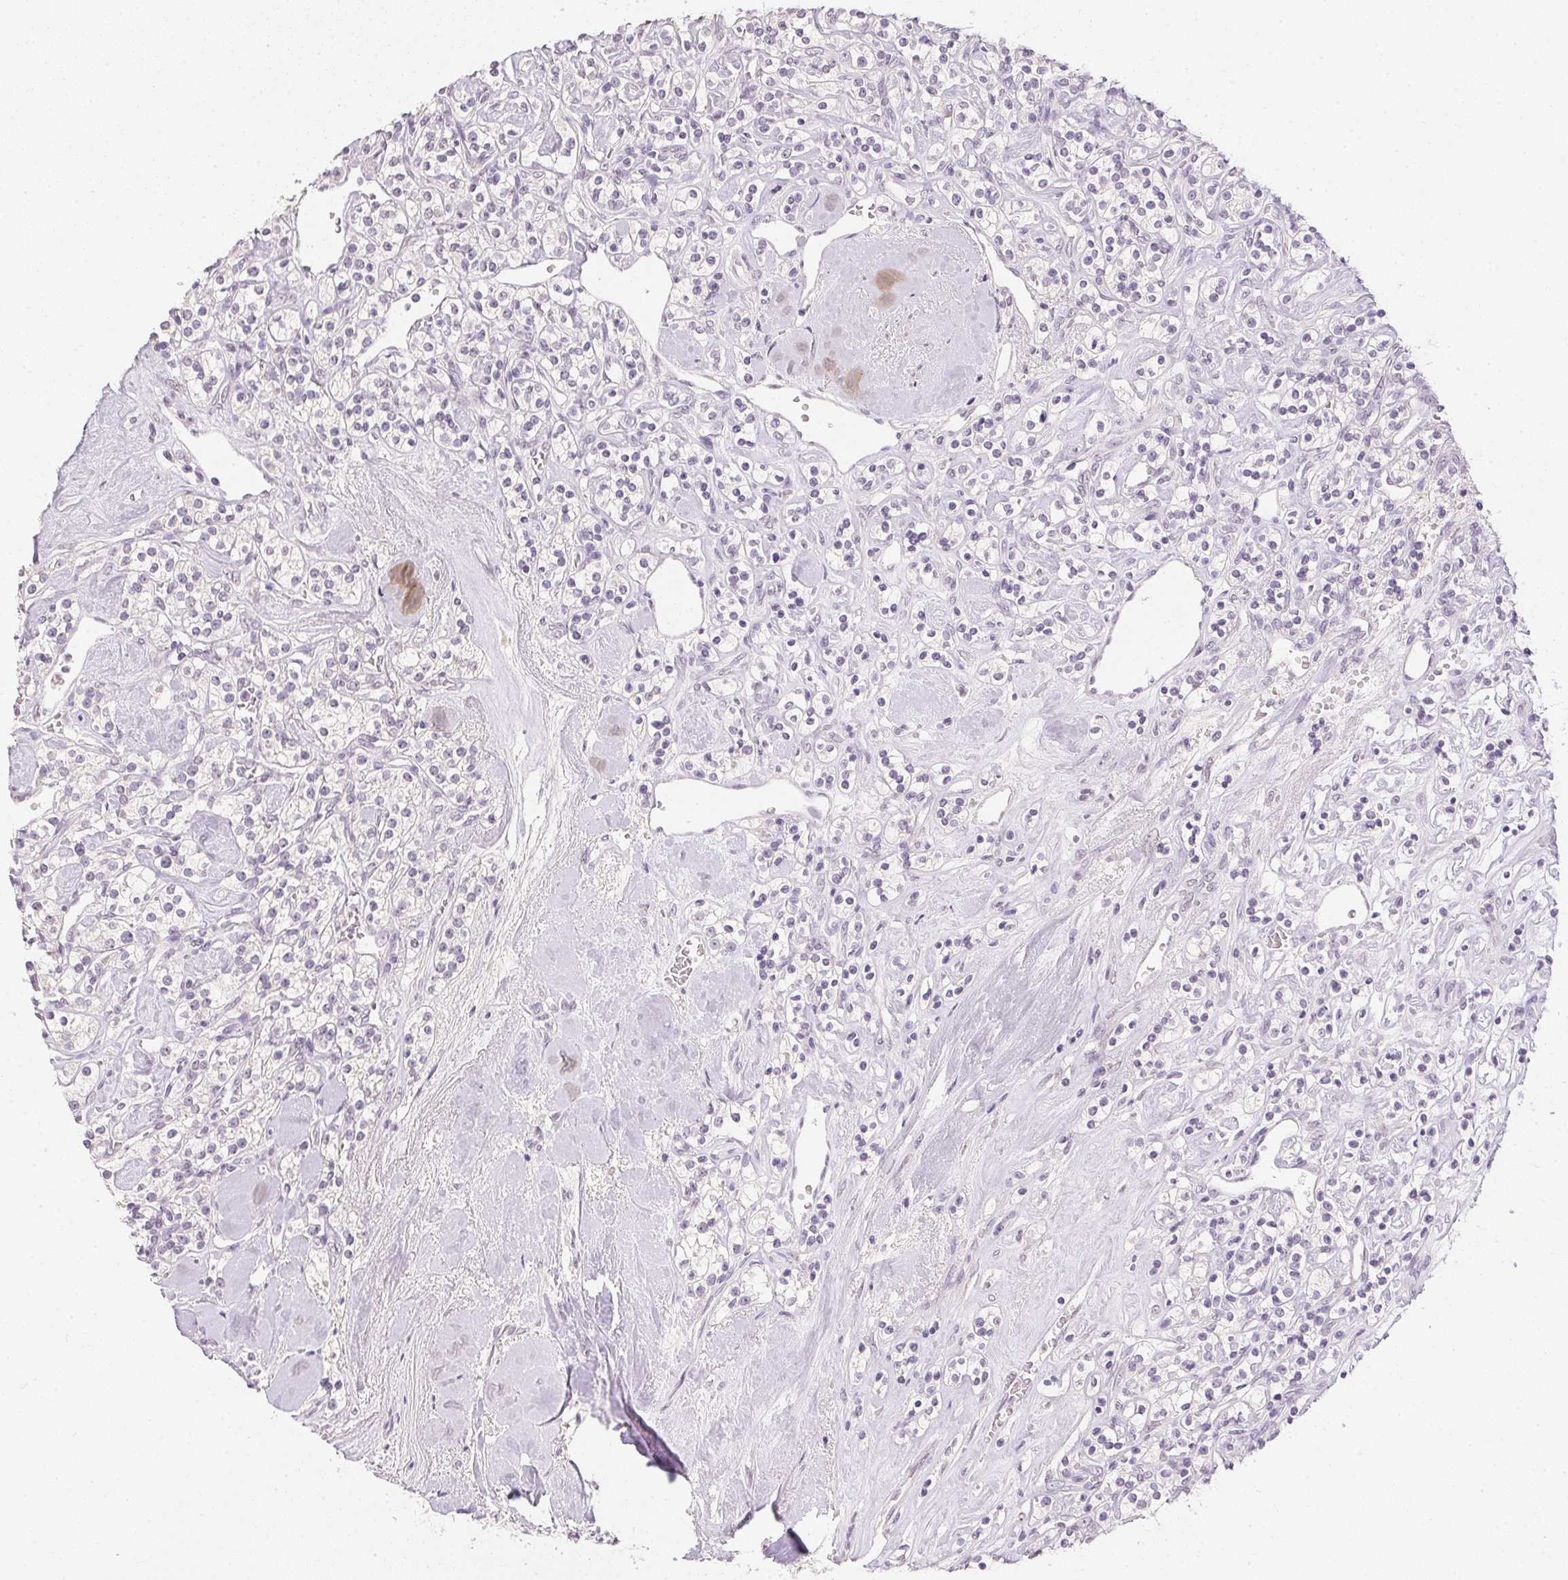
{"staining": {"intensity": "negative", "quantity": "none", "location": "none"}, "tissue": "renal cancer", "cell_type": "Tumor cells", "image_type": "cancer", "snomed": [{"axis": "morphology", "description": "Adenocarcinoma, NOS"}, {"axis": "topography", "description": "Kidney"}], "caption": "An IHC histopathology image of renal cancer (adenocarcinoma) is shown. There is no staining in tumor cells of renal cancer (adenocarcinoma). (DAB (3,3'-diaminobenzidine) immunohistochemistry with hematoxylin counter stain).", "gene": "PPY", "patient": {"sex": "male", "age": 77}}